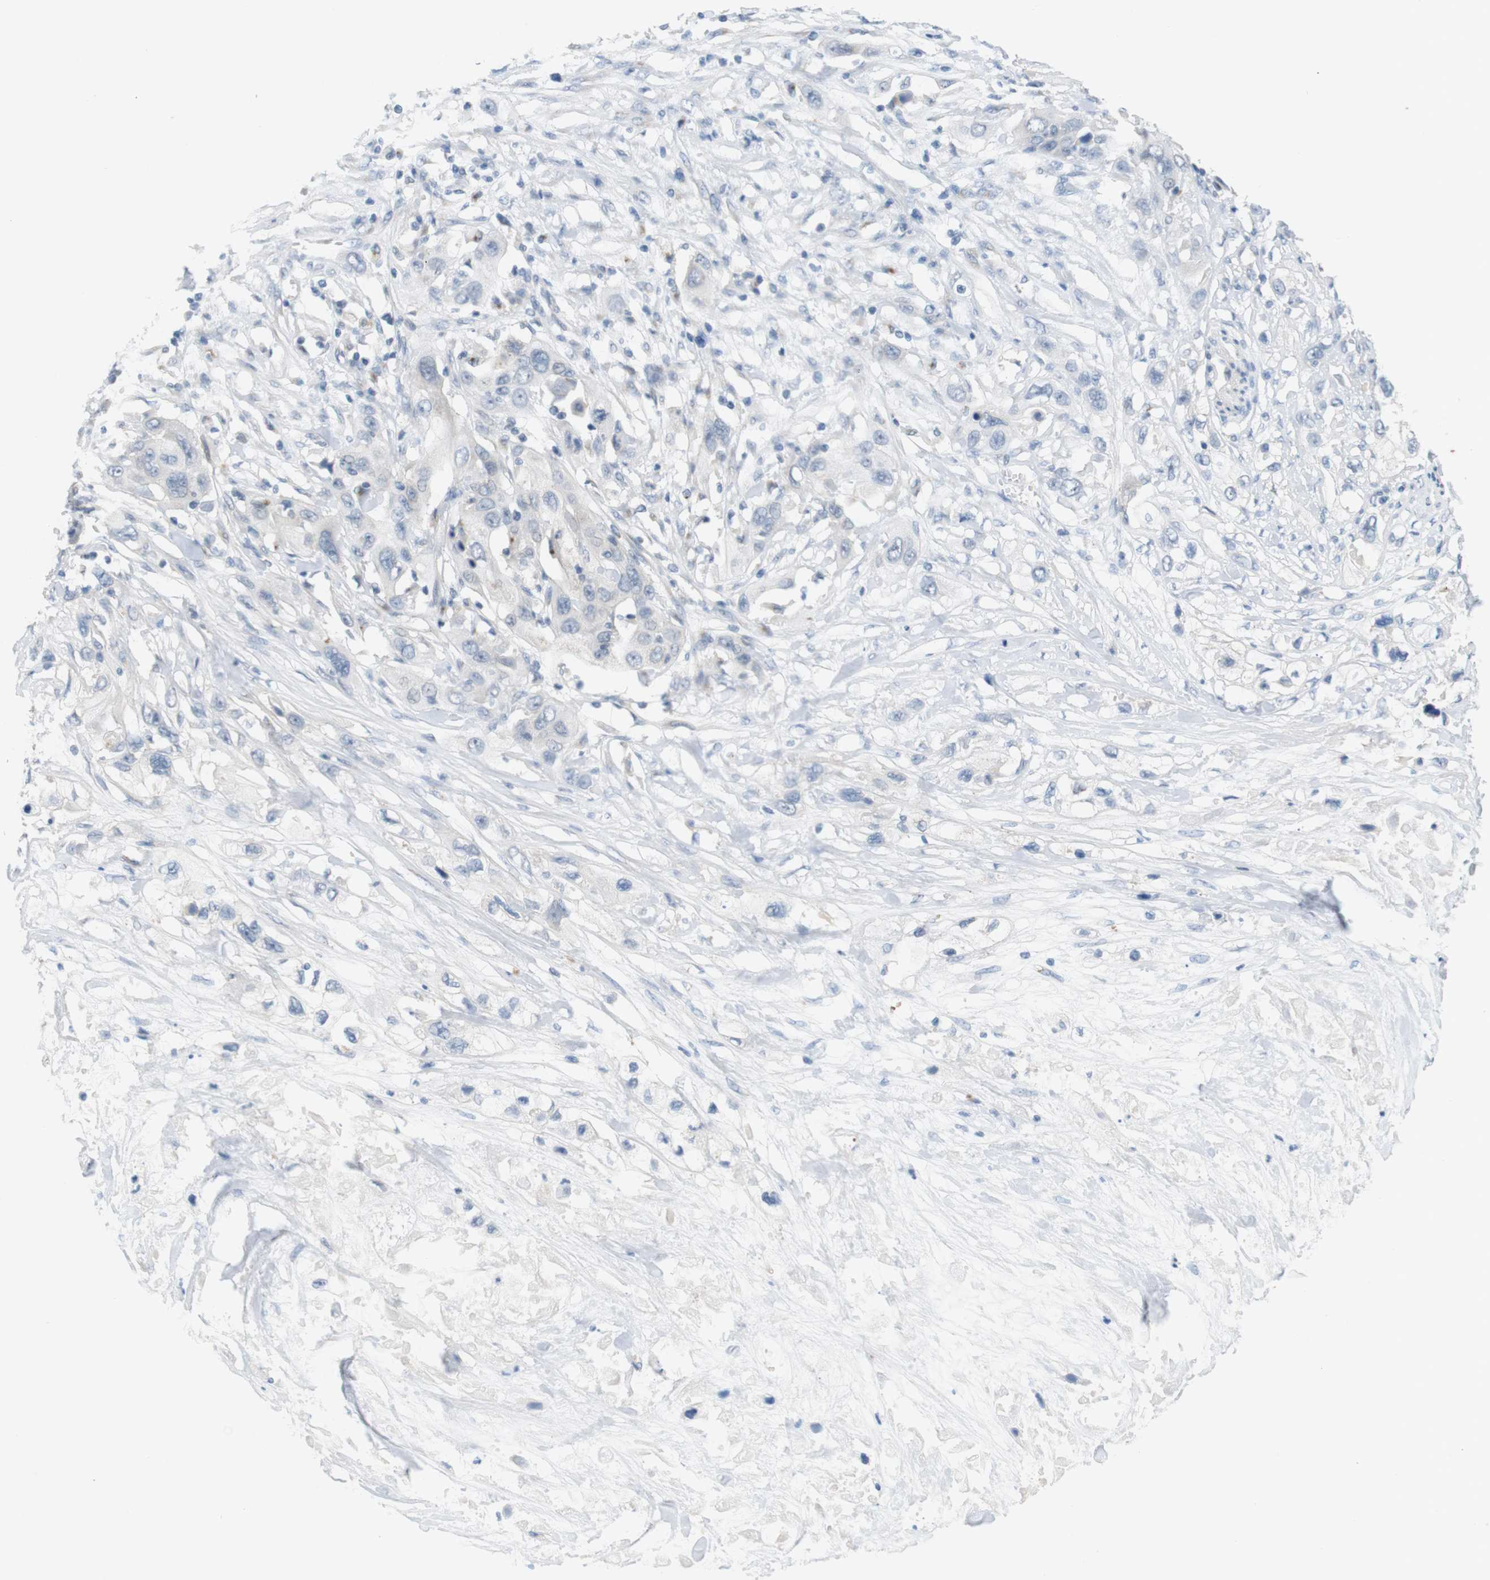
{"staining": {"intensity": "negative", "quantity": "none", "location": "none"}, "tissue": "pancreatic cancer", "cell_type": "Tumor cells", "image_type": "cancer", "snomed": [{"axis": "morphology", "description": "Adenocarcinoma, NOS"}, {"axis": "topography", "description": "Pancreas"}], "caption": "Immunohistochemistry micrograph of neoplastic tissue: pancreatic cancer stained with DAB reveals no significant protein positivity in tumor cells.", "gene": "YIPF3", "patient": {"sex": "female", "age": 70}}